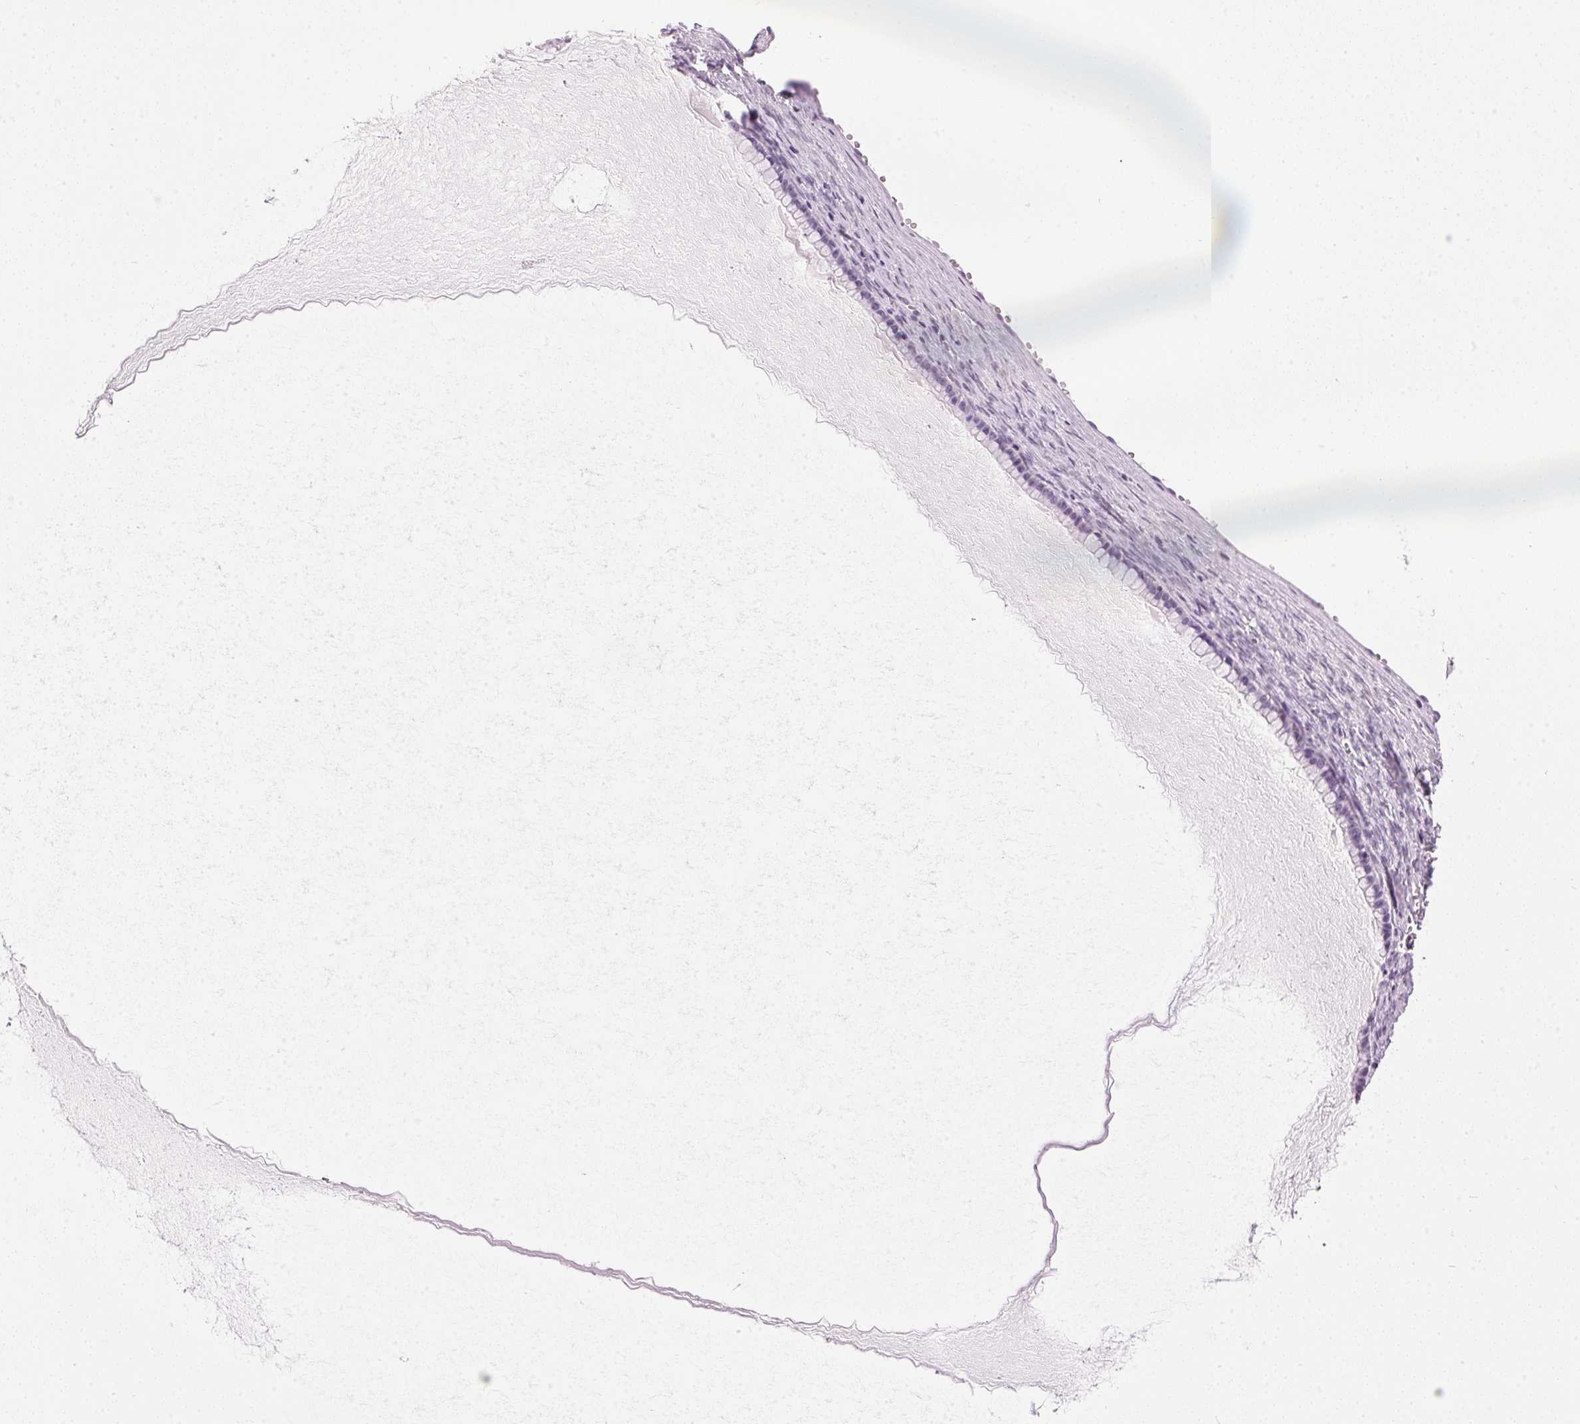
{"staining": {"intensity": "negative", "quantity": "none", "location": "none"}, "tissue": "ovarian cancer", "cell_type": "Tumor cells", "image_type": "cancer", "snomed": [{"axis": "morphology", "description": "Cystadenocarcinoma, mucinous, NOS"}, {"axis": "topography", "description": "Ovary"}], "caption": "This is an immunohistochemistry photomicrograph of human ovarian cancer (mucinous cystadenocarcinoma). There is no expression in tumor cells.", "gene": "SP7", "patient": {"sex": "female", "age": 41}}